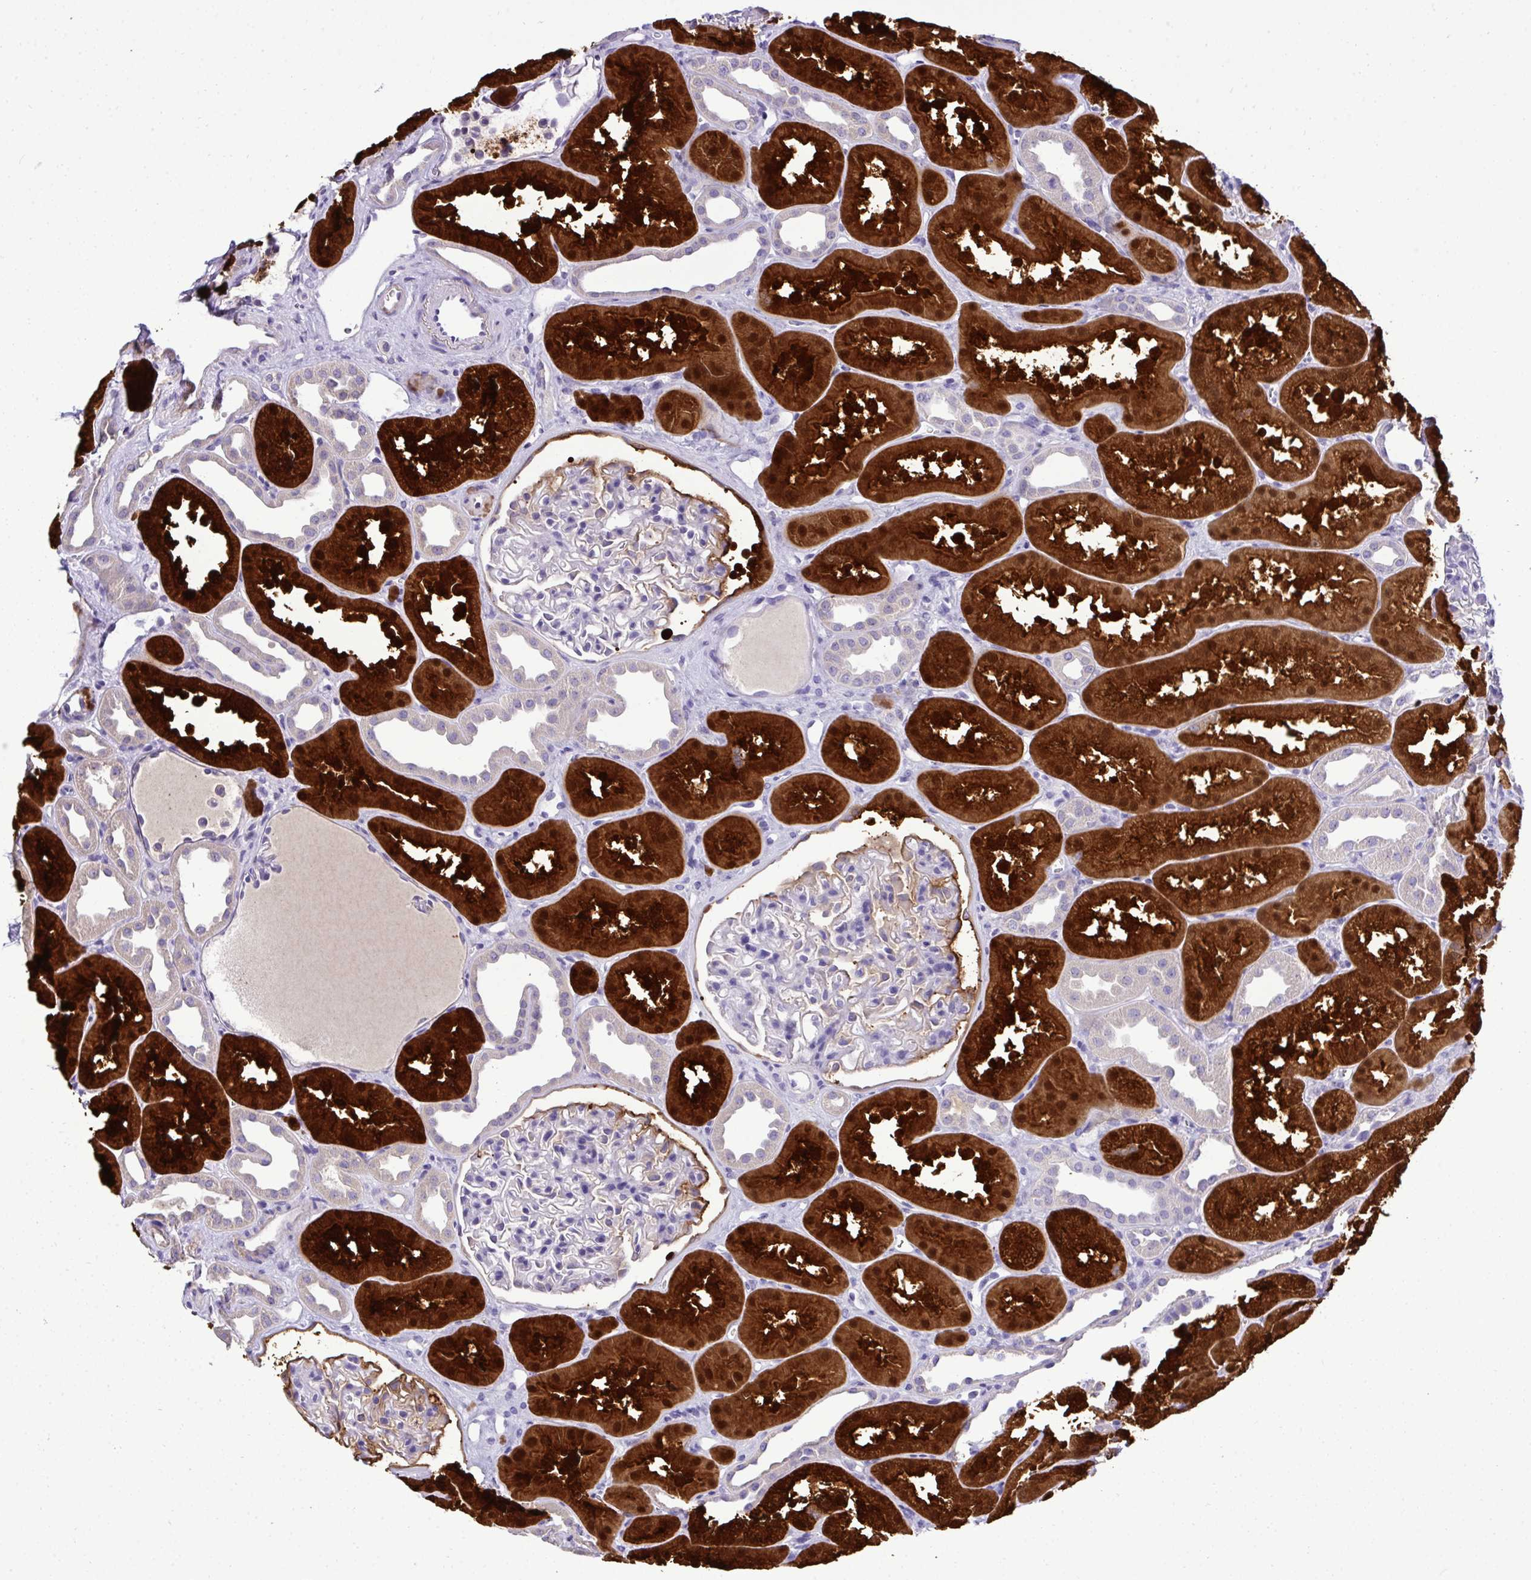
{"staining": {"intensity": "strong", "quantity": "<25%", "location": "cytoplasmic/membranous"}, "tissue": "kidney", "cell_type": "Cells in glomeruli", "image_type": "normal", "snomed": [{"axis": "morphology", "description": "Normal tissue, NOS"}, {"axis": "topography", "description": "Kidney"}], "caption": "A brown stain highlights strong cytoplasmic/membranous expression of a protein in cells in glomeruli of normal human kidney.", "gene": "ST8SIA2", "patient": {"sex": "male", "age": 61}}